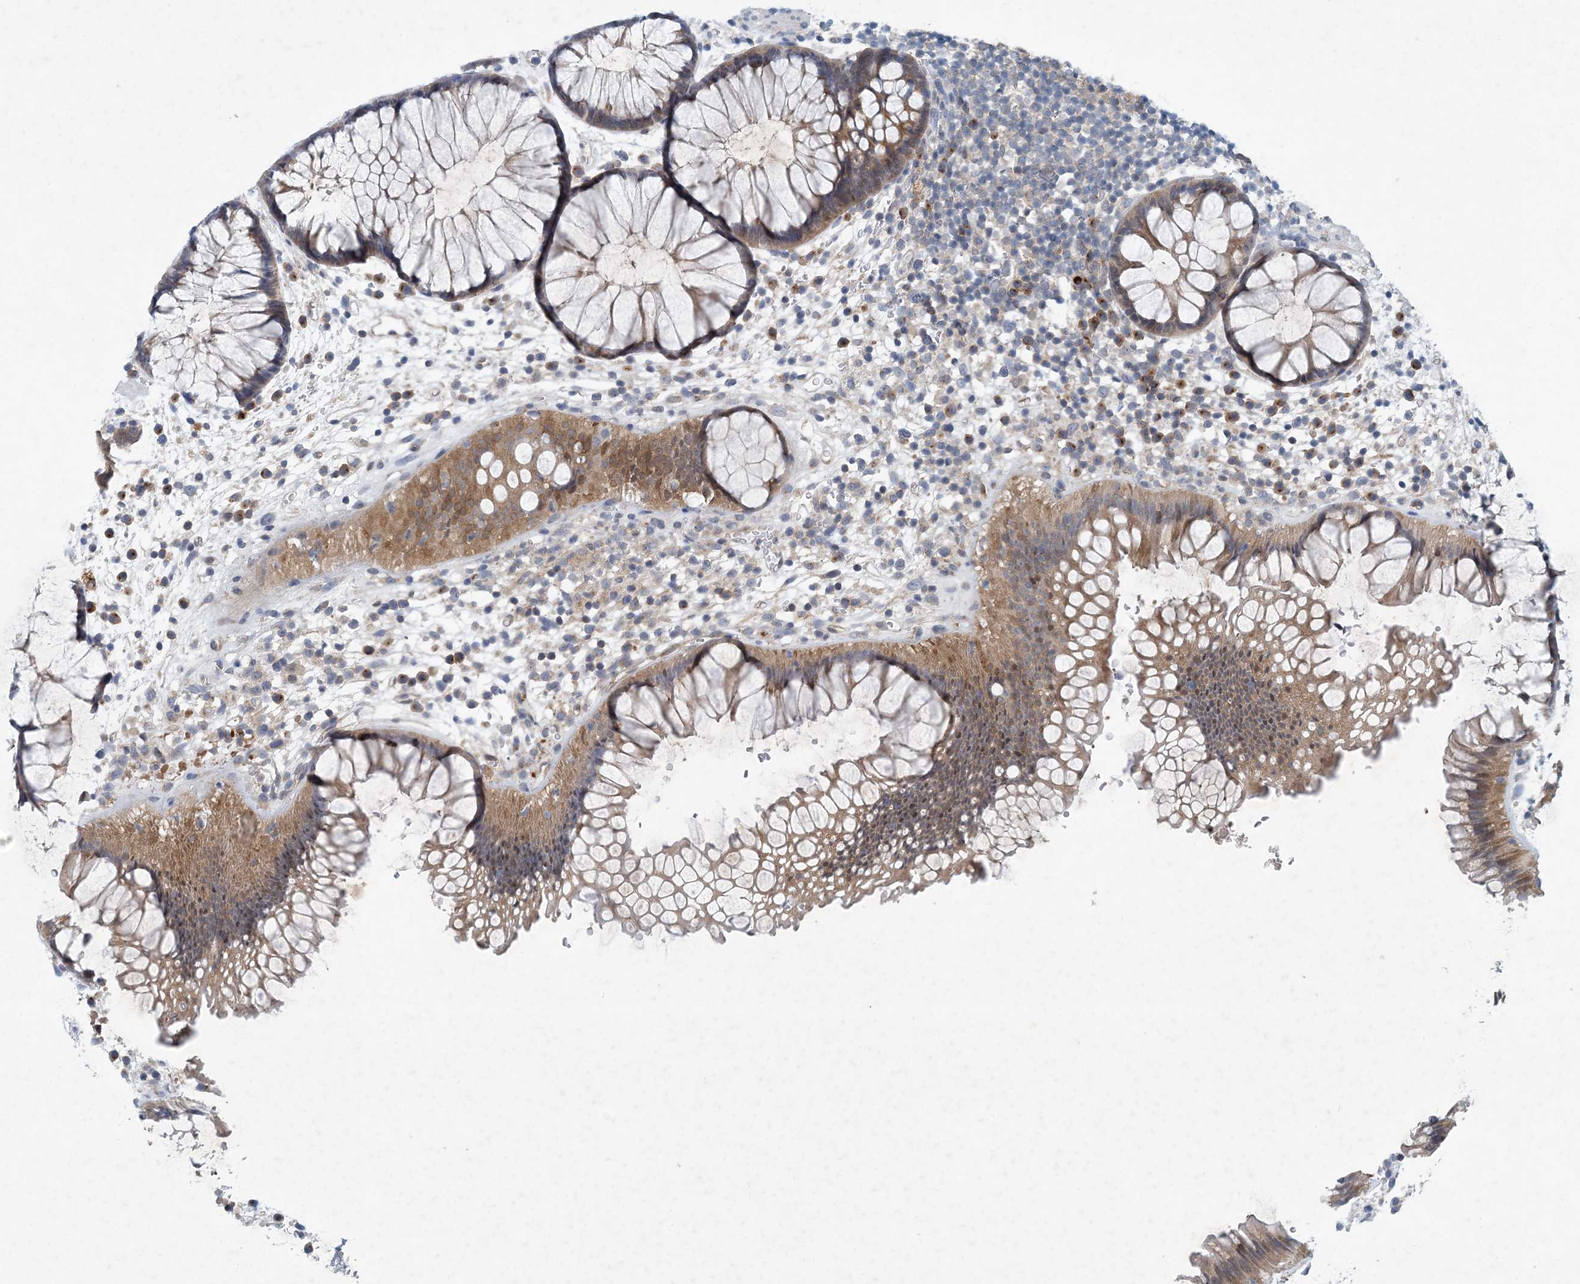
{"staining": {"intensity": "moderate", "quantity": "25%-75%", "location": "cytoplasmic/membranous"}, "tissue": "rectum", "cell_type": "Glandular cells", "image_type": "normal", "snomed": [{"axis": "morphology", "description": "Normal tissue, NOS"}, {"axis": "topography", "description": "Rectum"}], "caption": "Immunohistochemical staining of benign human rectum demonstrates medium levels of moderate cytoplasmic/membranous staining in about 25%-75% of glandular cells. (Brightfield microscopy of DAB IHC at high magnification).", "gene": "HIKESHI", "patient": {"sex": "male", "age": 51}}